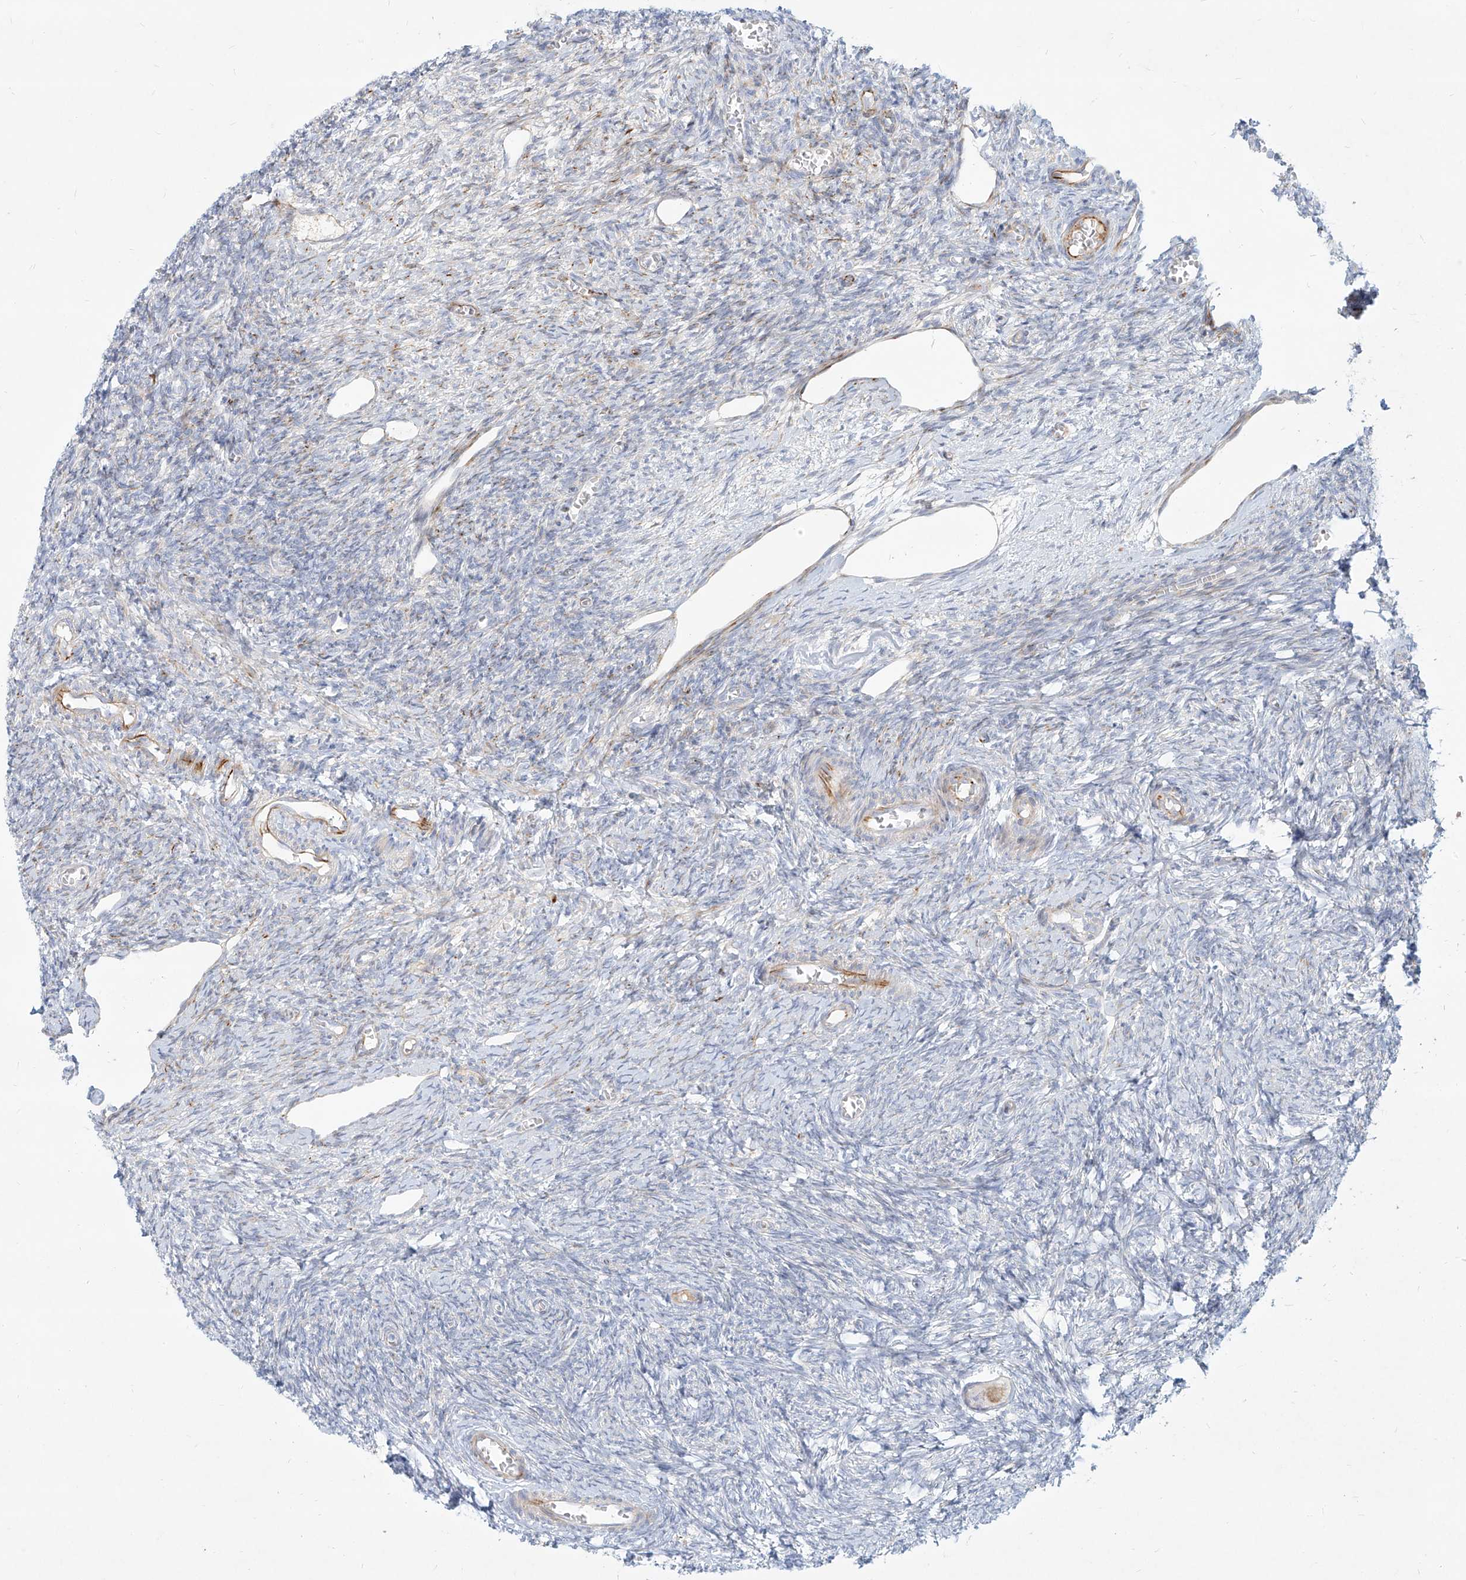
{"staining": {"intensity": "weak", "quantity": ">75%", "location": "cytoplasmic/membranous"}, "tissue": "ovary", "cell_type": "Follicle cells", "image_type": "normal", "snomed": [{"axis": "morphology", "description": "Normal tissue, NOS"}, {"axis": "topography", "description": "Ovary"}], "caption": "Immunohistochemical staining of unremarkable ovary shows >75% levels of weak cytoplasmic/membranous protein staining in approximately >75% of follicle cells. (brown staining indicates protein expression, while blue staining denotes nuclei).", "gene": "MTX2", "patient": {"sex": "female", "age": 27}}